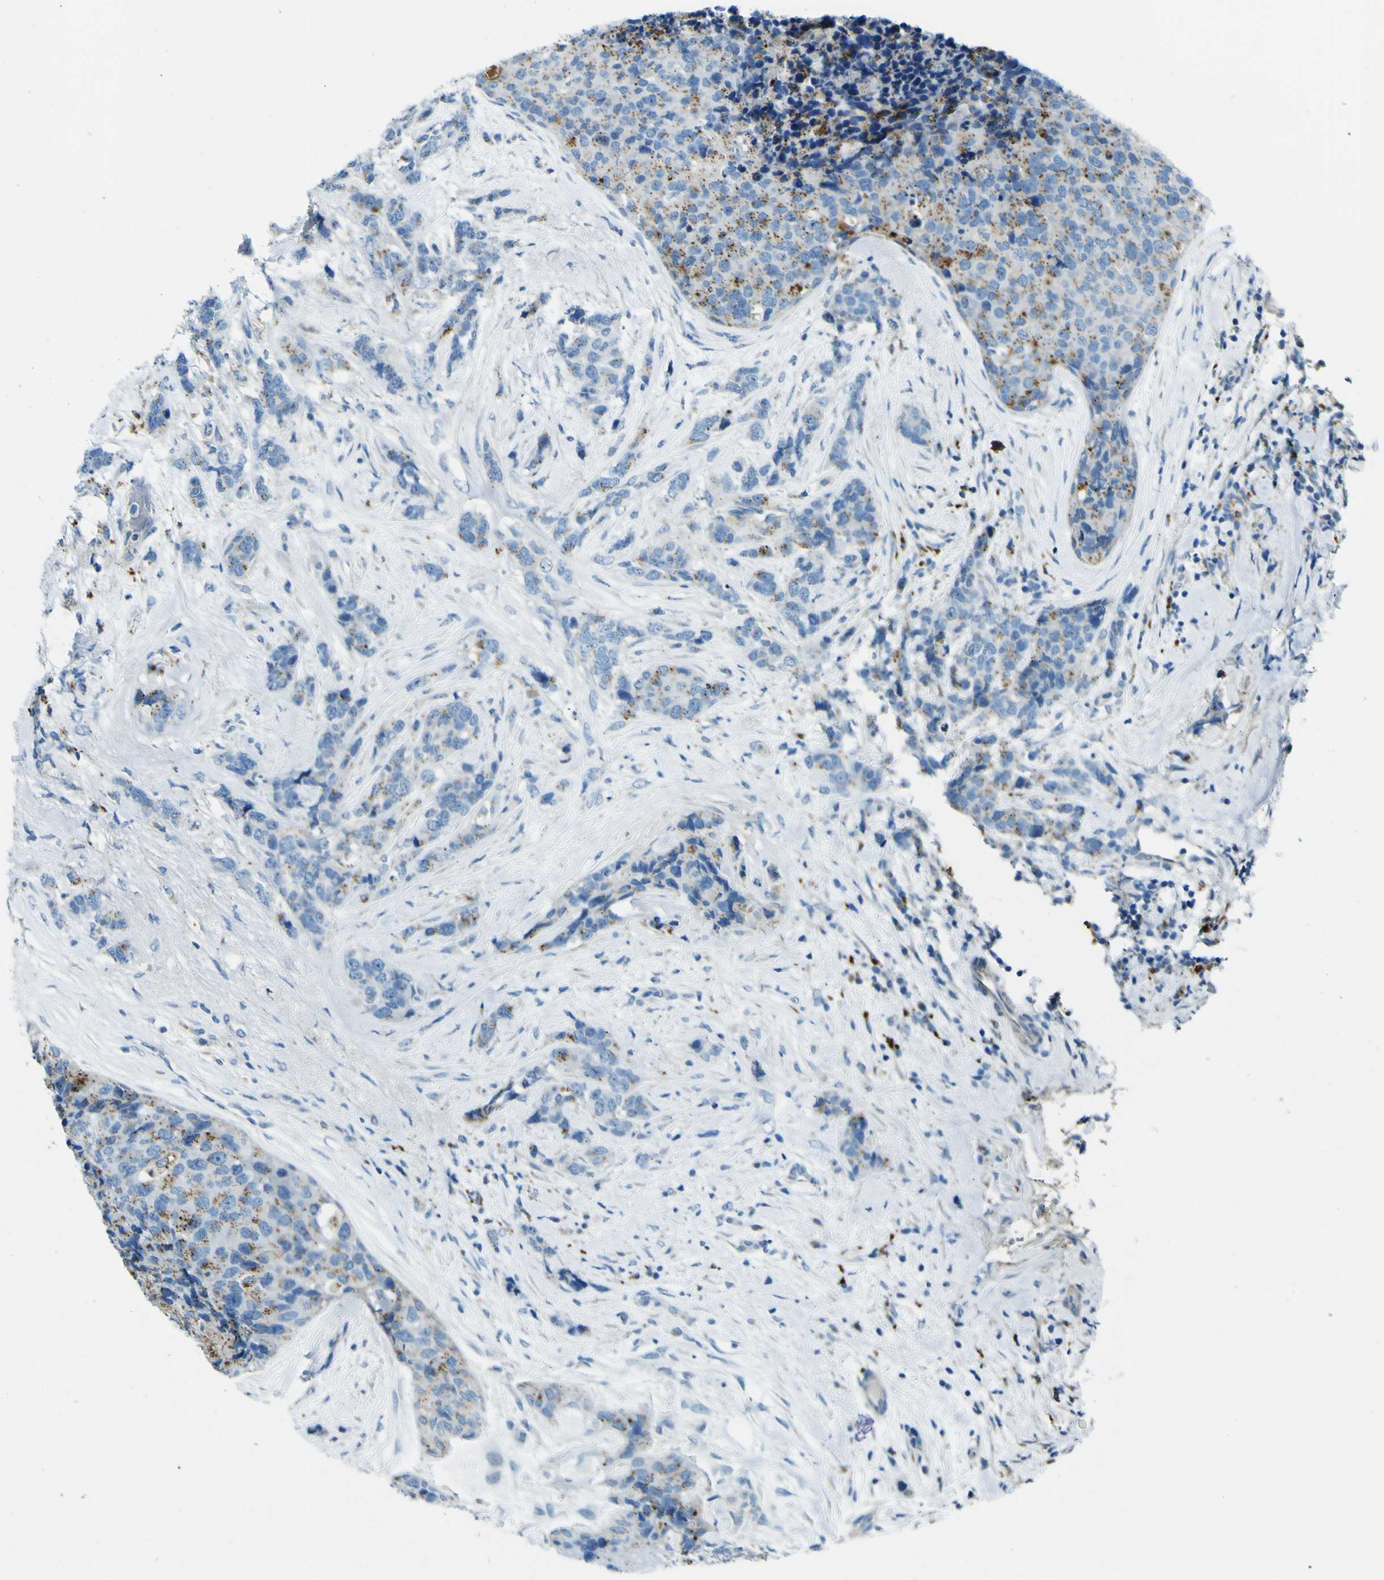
{"staining": {"intensity": "negative", "quantity": "none", "location": "none"}, "tissue": "breast cancer", "cell_type": "Tumor cells", "image_type": "cancer", "snomed": [{"axis": "morphology", "description": "Lobular carcinoma"}, {"axis": "topography", "description": "Breast"}], "caption": "Immunohistochemistry (IHC) micrograph of human breast cancer stained for a protein (brown), which reveals no staining in tumor cells. The staining is performed using DAB brown chromogen with nuclei counter-stained in using hematoxylin.", "gene": "PDE9A", "patient": {"sex": "female", "age": 59}}